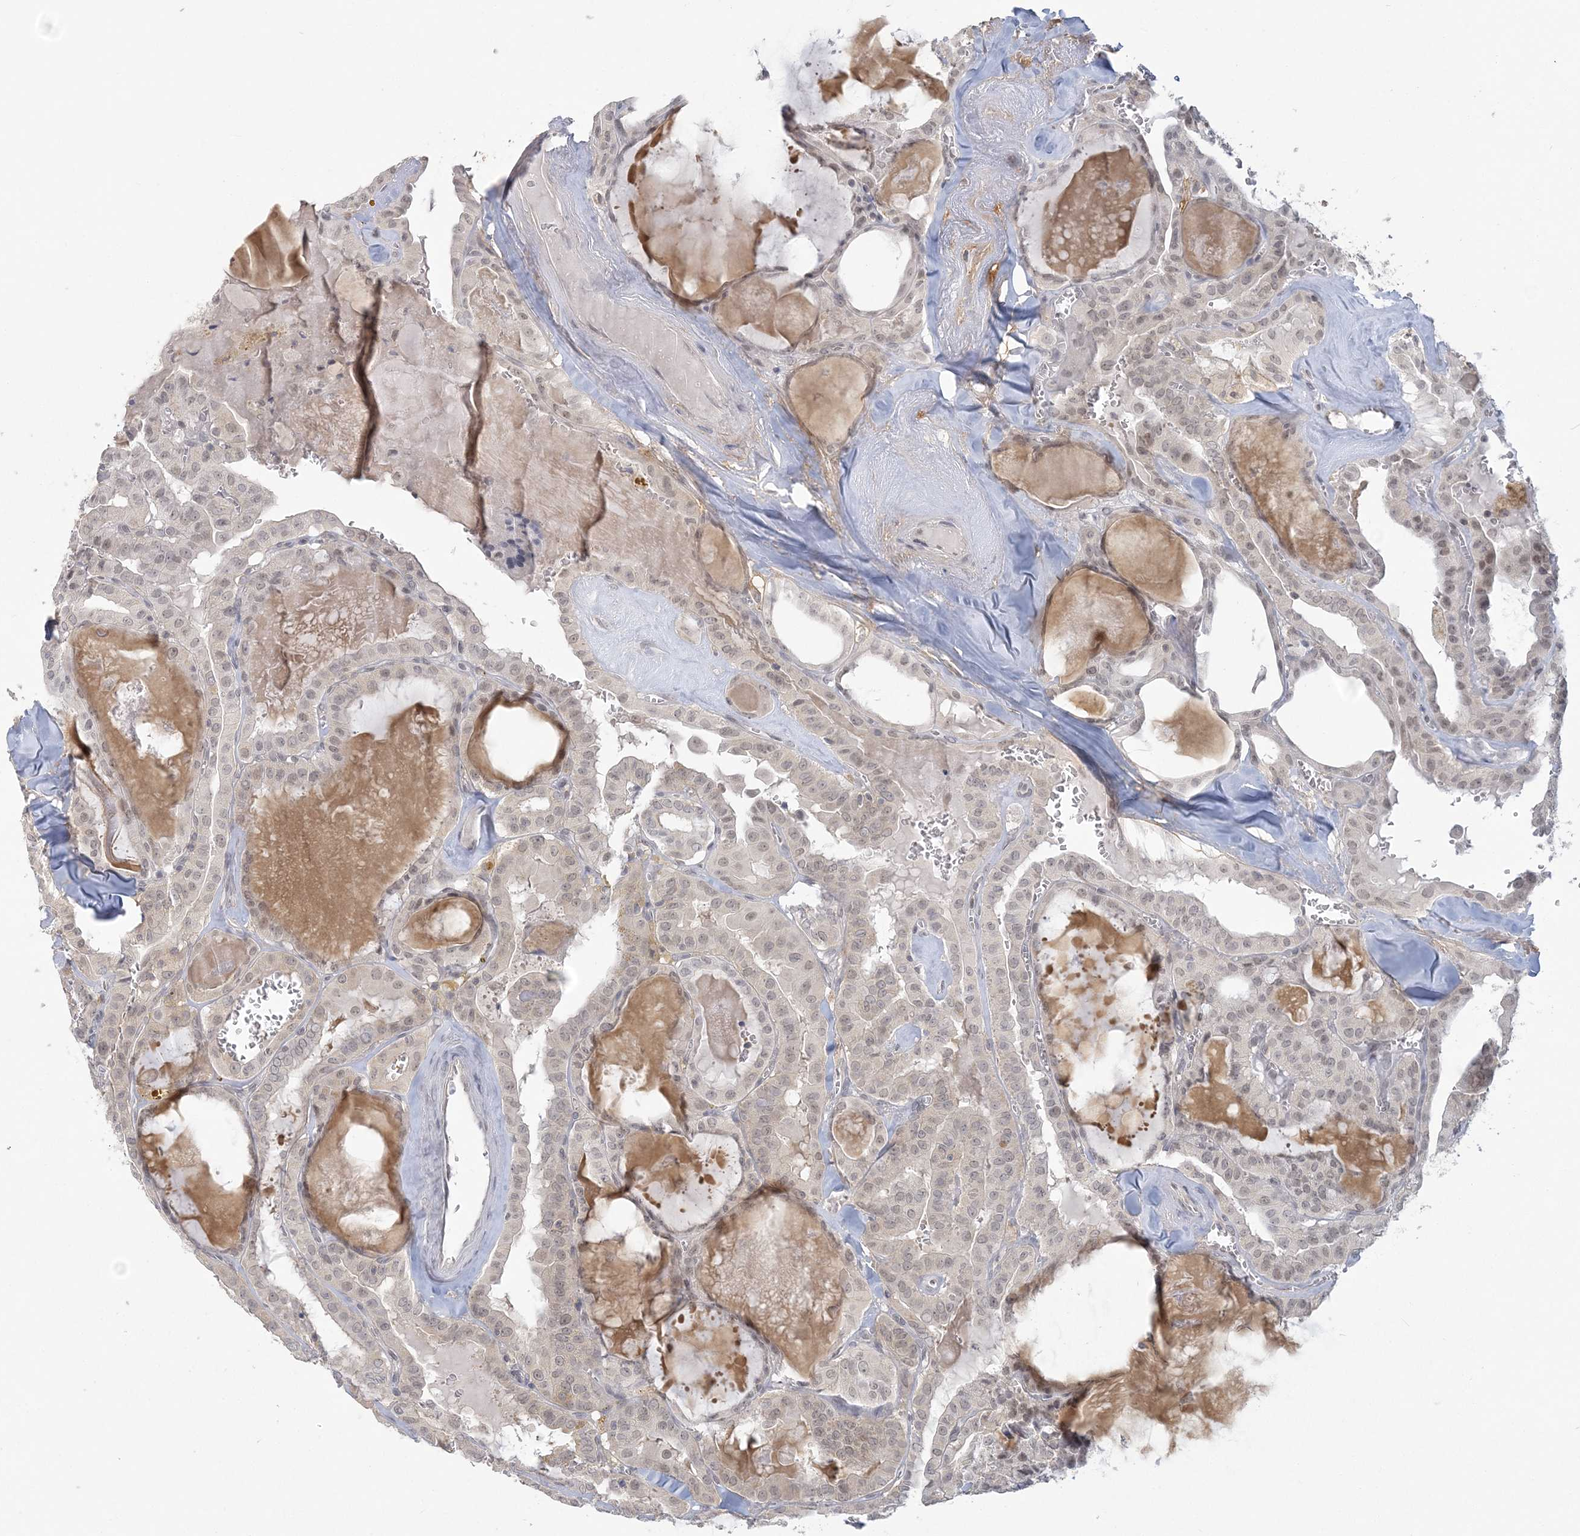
{"staining": {"intensity": "weak", "quantity": "25%-75%", "location": "nuclear"}, "tissue": "thyroid cancer", "cell_type": "Tumor cells", "image_type": "cancer", "snomed": [{"axis": "morphology", "description": "Papillary adenocarcinoma, NOS"}, {"axis": "topography", "description": "Thyroid gland"}], "caption": "Protein expression analysis of human papillary adenocarcinoma (thyroid) reveals weak nuclear positivity in about 25%-75% of tumor cells.", "gene": "ANKS1A", "patient": {"sex": "male", "age": 52}}